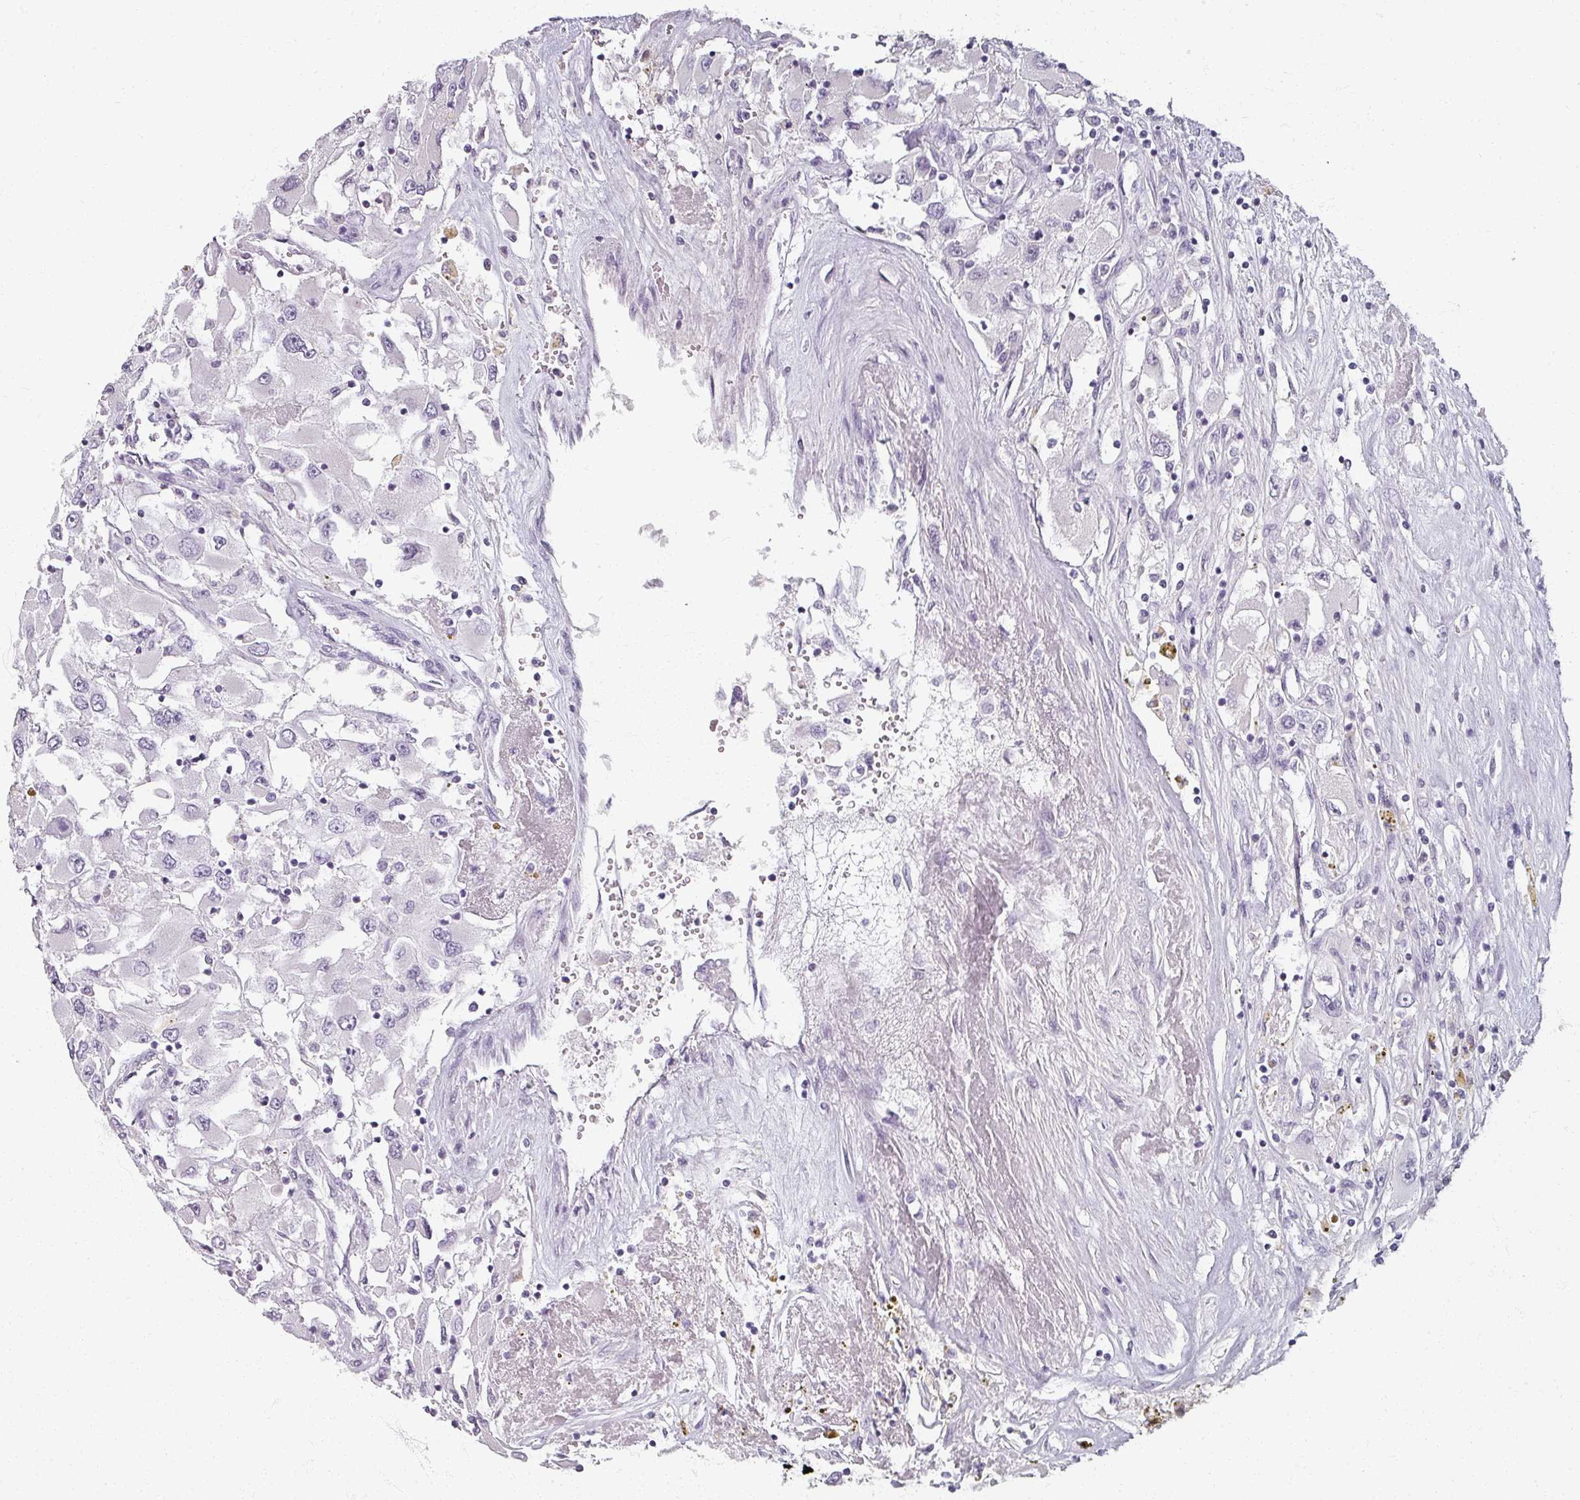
{"staining": {"intensity": "negative", "quantity": "none", "location": "none"}, "tissue": "renal cancer", "cell_type": "Tumor cells", "image_type": "cancer", "snomed": [{"axis": "morphology", "description": "Adenocarcinoma, NOS"}, {"axis": "topography", "description": "Kidney"}], "caption": "The IHC image has no significant positivity in tumor cells of renal adenocarcinoma tissue.", "gene": "REG3G", "patient": {"sex": "female", "age": 52}}